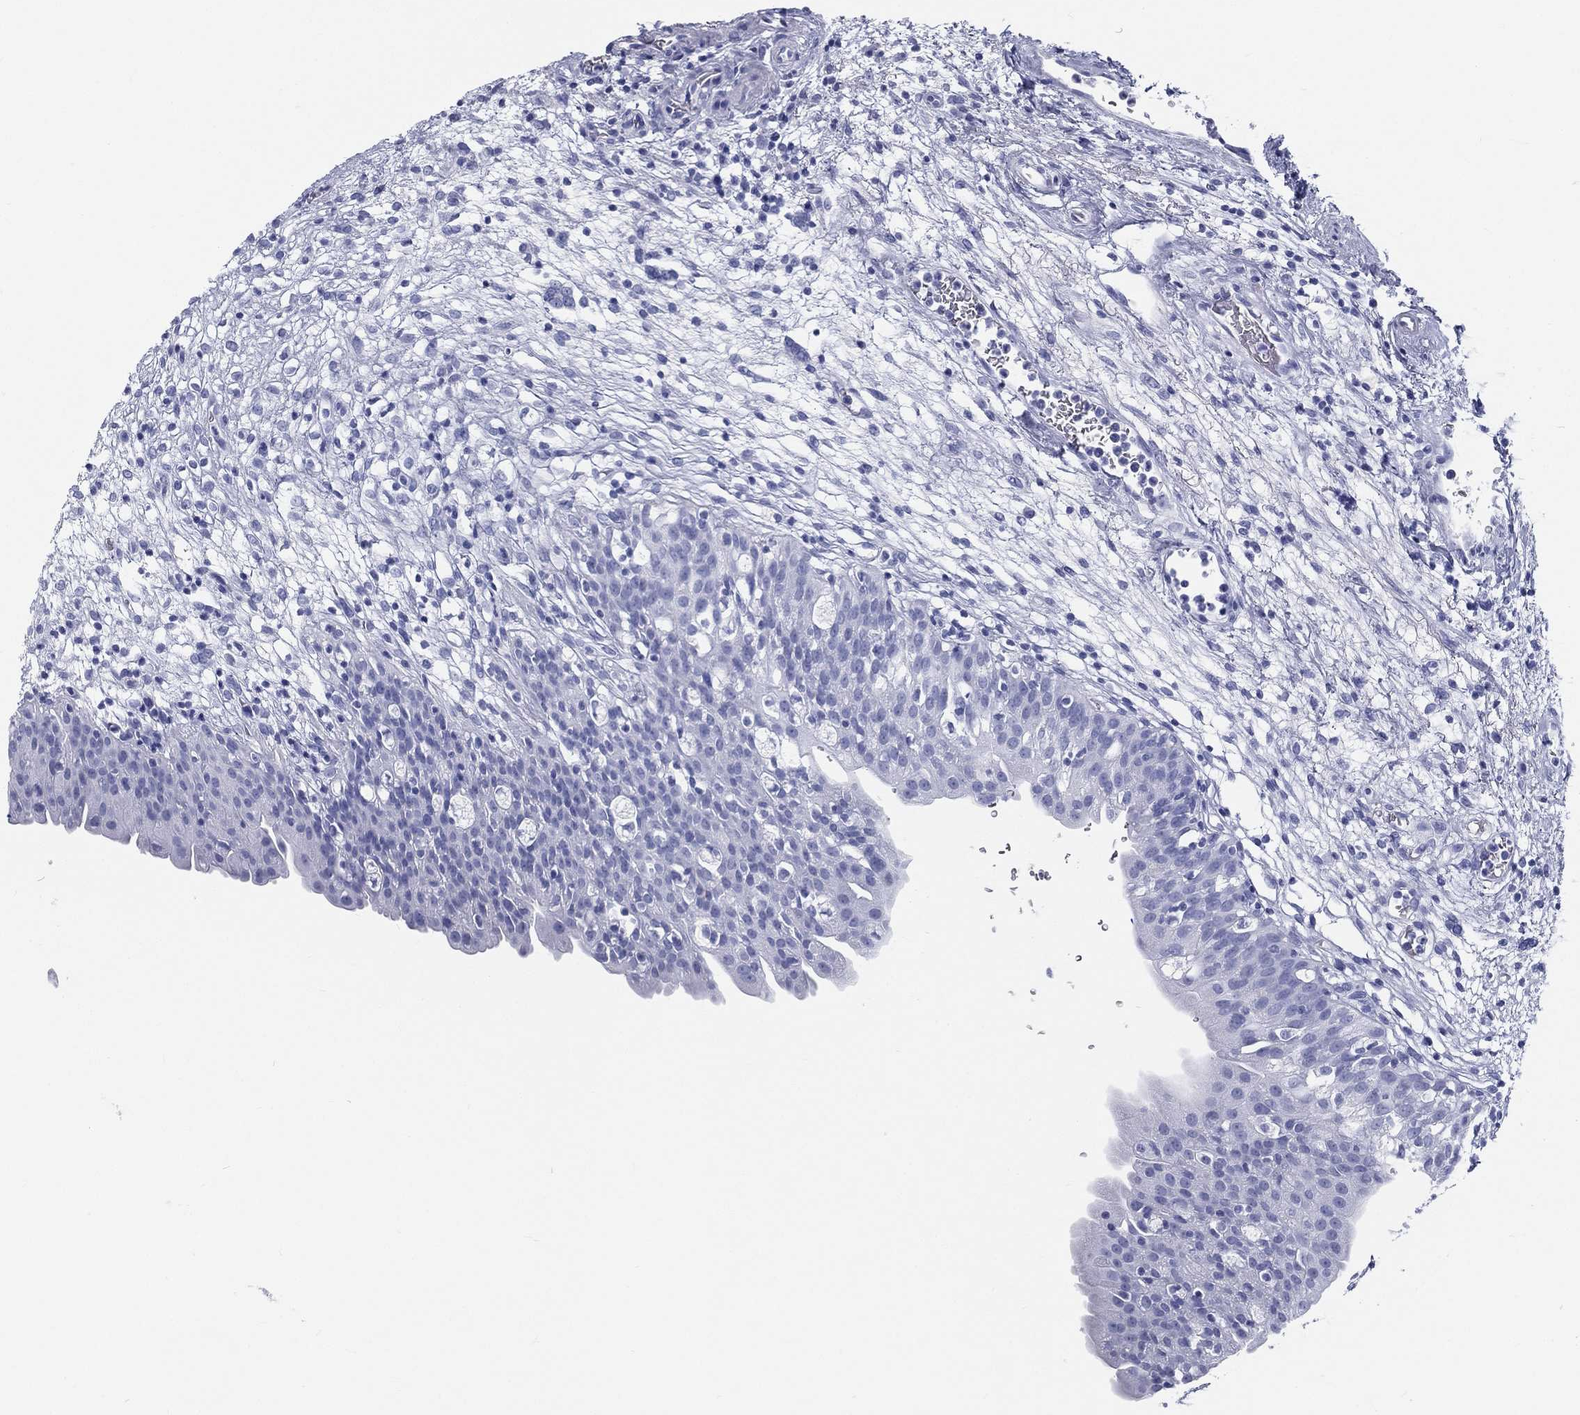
{"staining": {"intensity": "negative", "quantity": "none", "location": "none"}, "tissue": "urinary bladder", "cell_type": "Urothelial cells", "image_type": "normal", "snomed": [{"axis": "morphology", "description": "Normal tissue, NOS"}, {"axis": "topography", "description": "Urinary bladder"}], "caption": "The micrograph exhibits no staining of urothelial cells in normal urinary bladder.", "gene": "RSPH4A", "patient": {"sex": "male", "age": 76}}